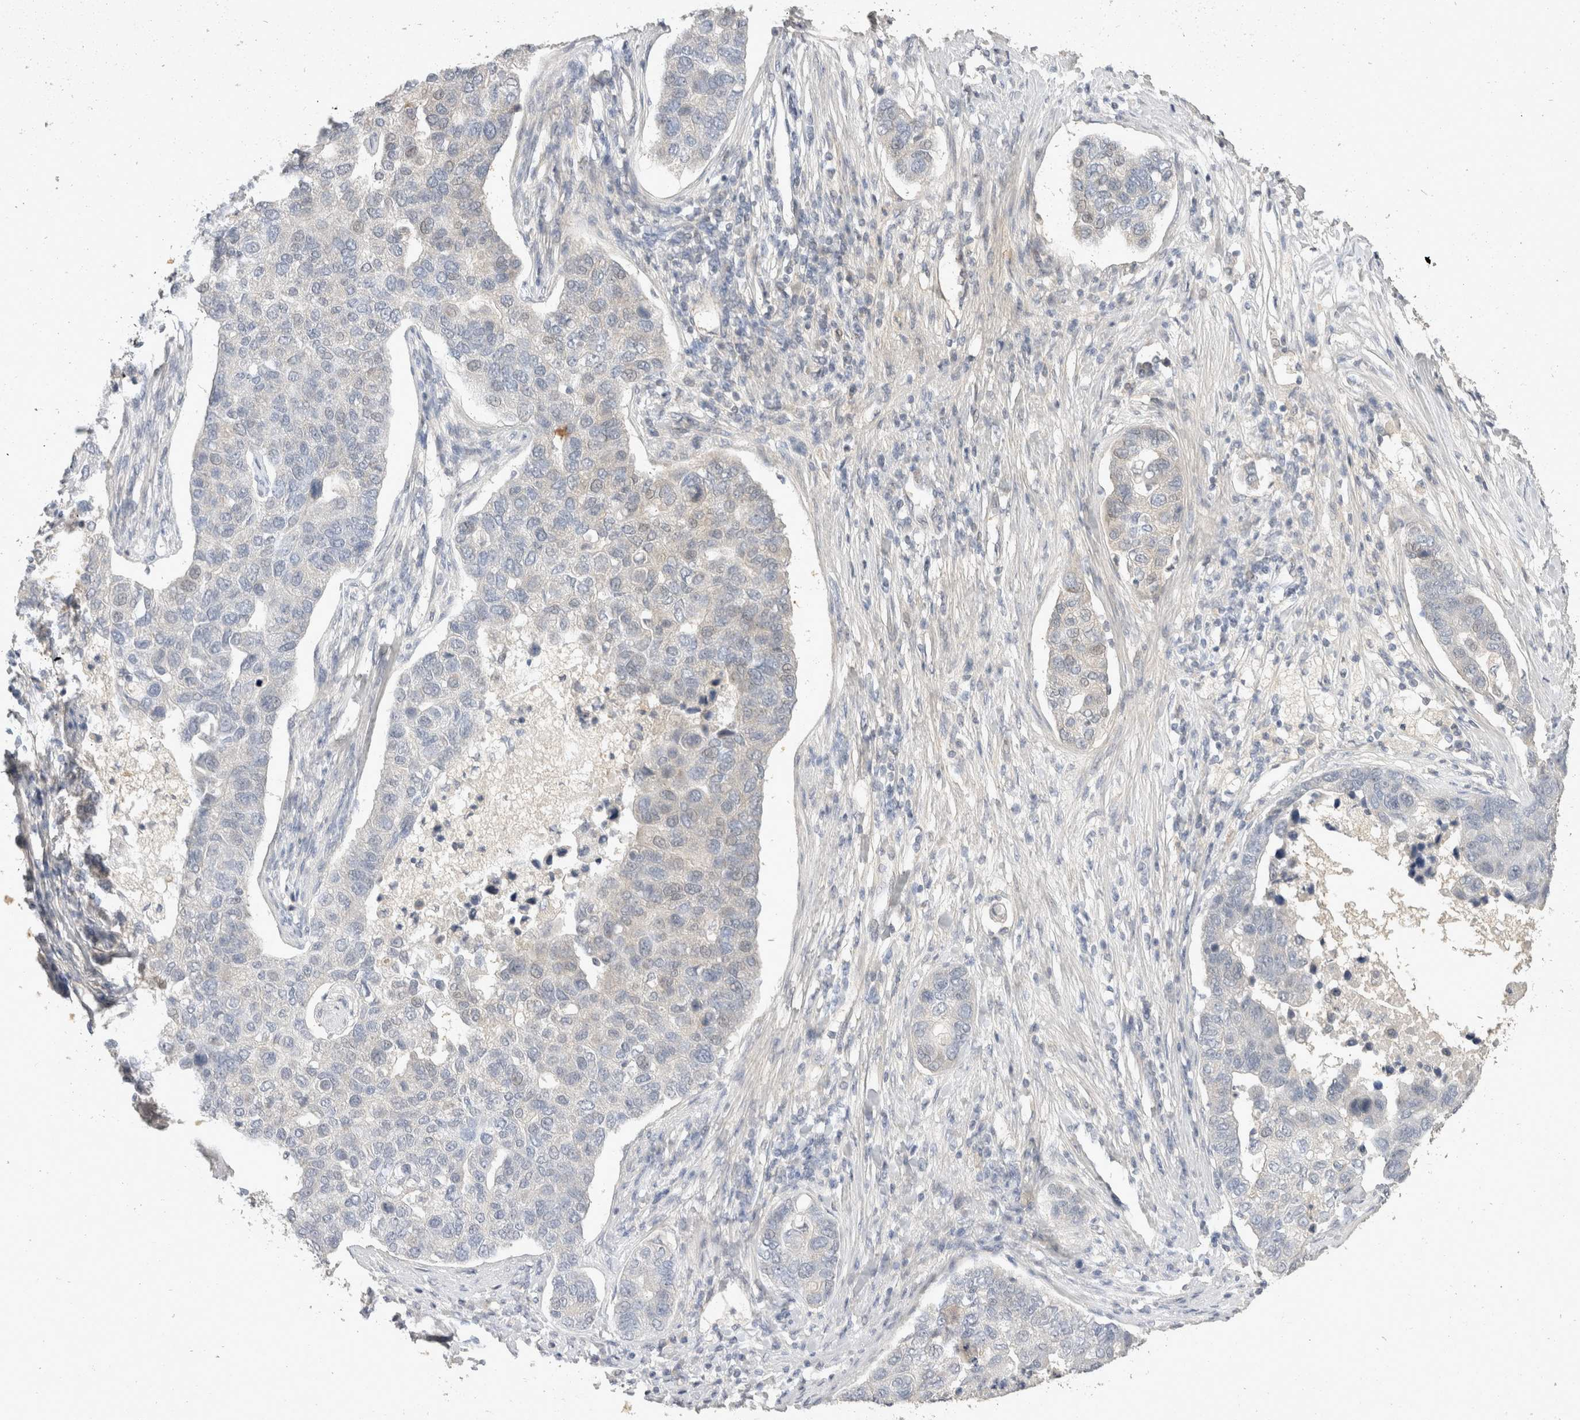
{"staining": {"intensity": "negative", "quantity": "none", "location": "none"}, "tissue": "pancreatic cancer", "cell_type": "Tumor cells", "image_type": "cancer", "snomed": [{"axis": "morphology", "description": "Adenocarcinoma, NOS"}, {"axis": "topography", "description": "Pancreas"}], "caption": "Pancreatic adenocarcinoma was stained to show a protein in brown. There is no significant staining in tumor cells. (Immunohistochemistry, brightfield microscopy, high magnification).", "gene": "TOM1L2", "patient": {"sex": "female", "age": 61}}